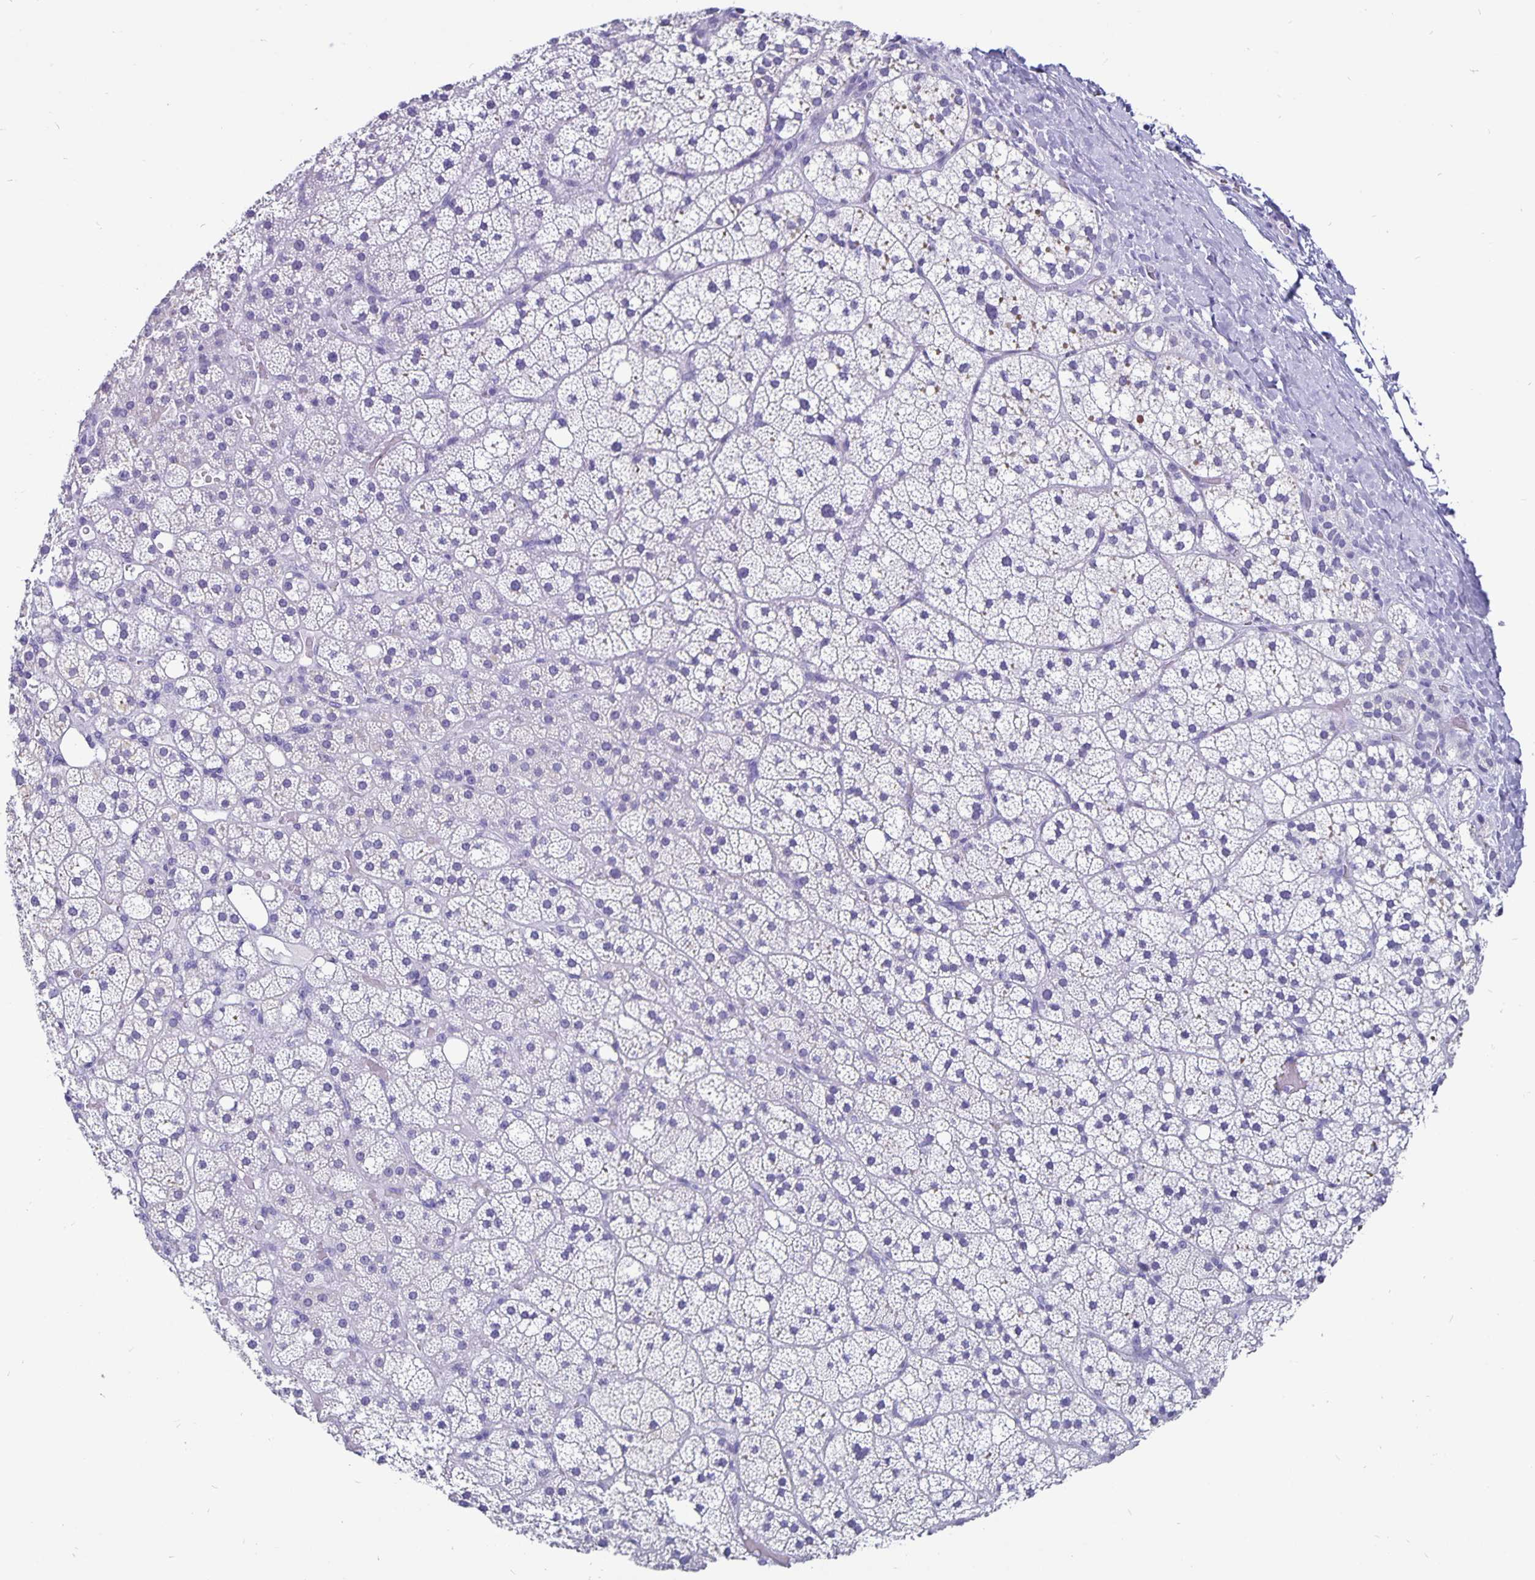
{"staining": {"intensity": "negative", "quantity": "none", "location": "none"}, "tissue": "adrenal gland", "cell_type": "Glandular cells", "image_type": "normal", "snomed": [{"axis": "morphology", "description": "Normal tissue, NOS"}, {"axis": "topography", "description": "Adrenal gland"}], "caption": "Benign adrenal gland was stained to show a protein in brown. There is no significant staining in glandular cells. The staining is performed using DAB (3,3'-diaminobenzidine) brown chromogen with nuclei counter-stained in using hematoxylin.", "gene": "ODF3B", "patient": {"sex": "male", "age": 53}}